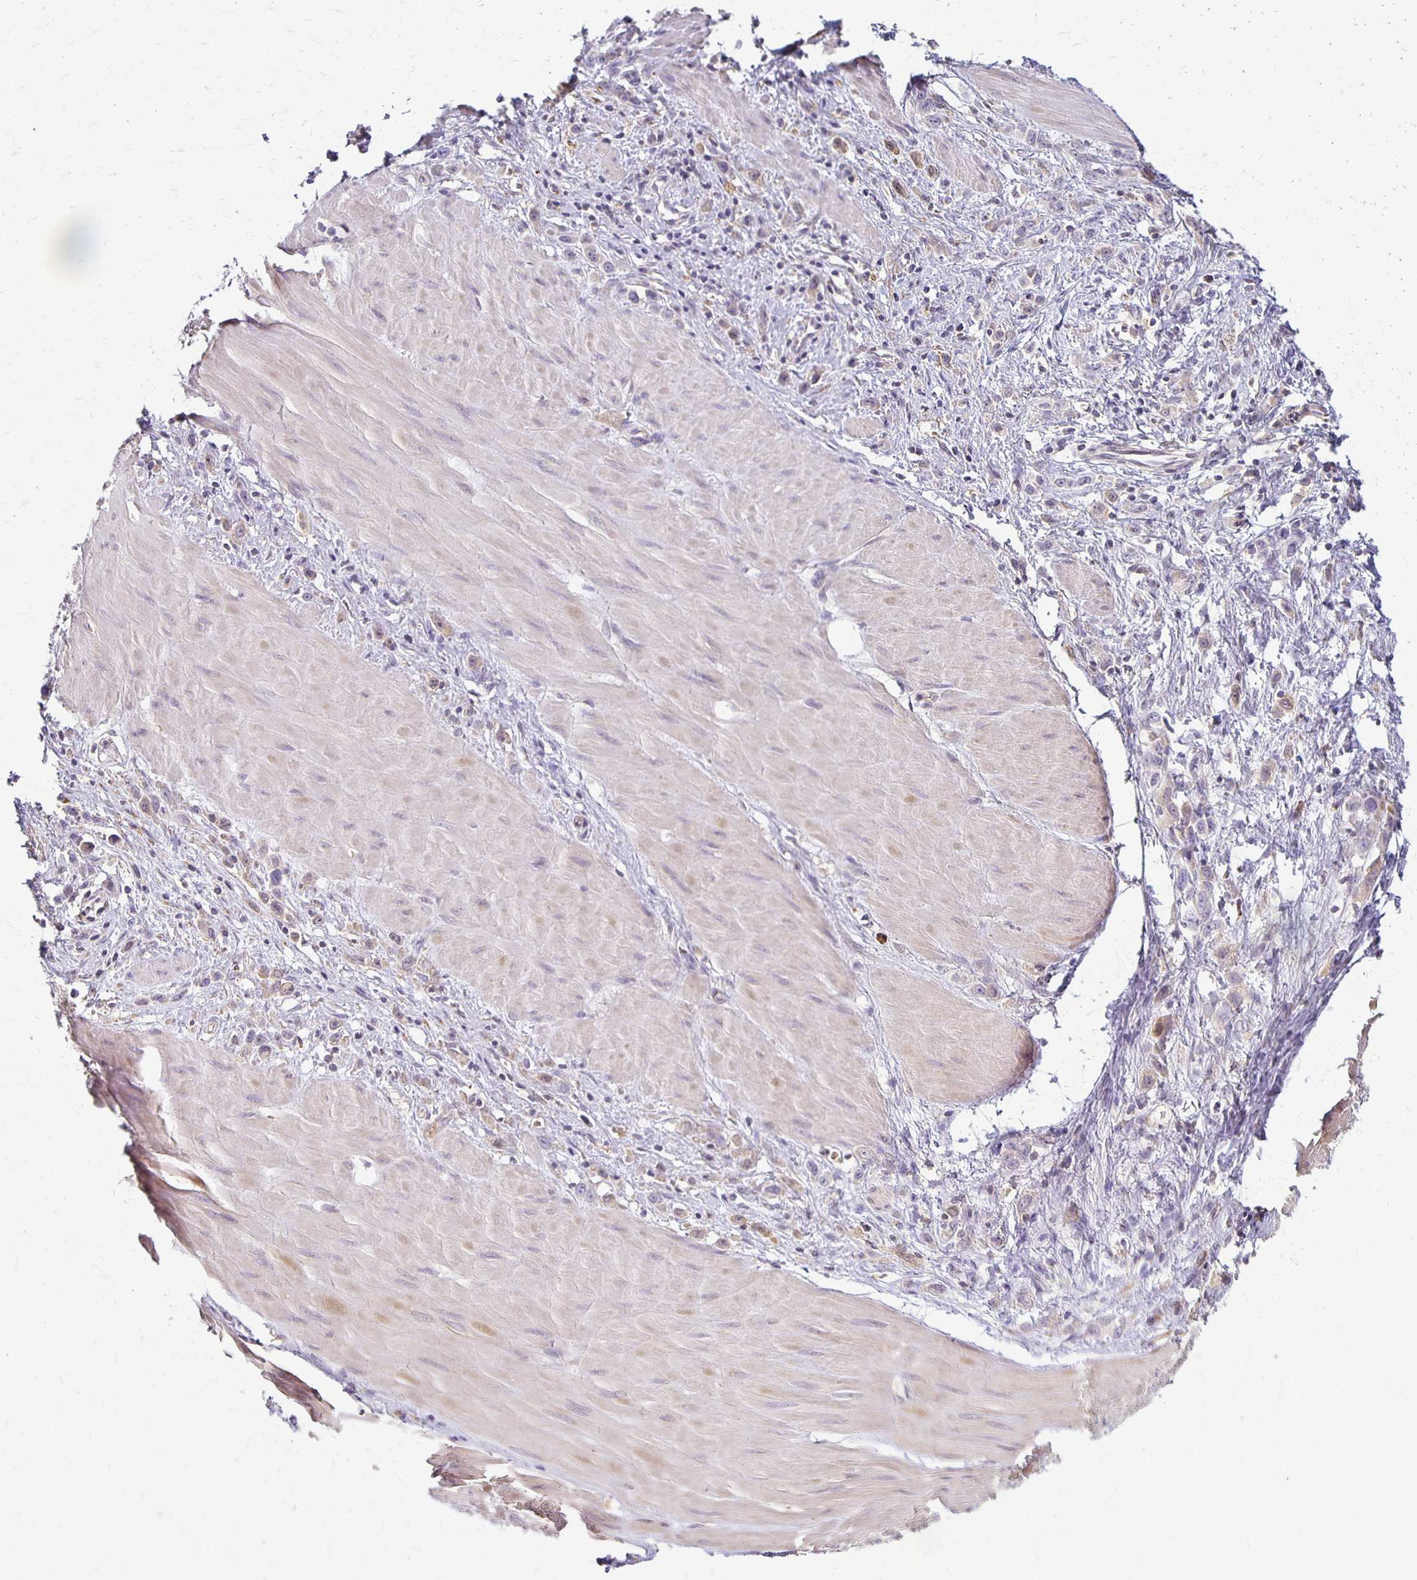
{"staining": {"intensity": "weak", "quantity": "<25%", "location": "cytoplasmic/membranous"}, "tissue": "stomach cancer", "cell_type": "Tumor cells", "image_type": "cancer", "snomed": [{"axis": "morphology", "description": "Adenocarcinoma, NOS"}, {"axis": "topography", "description": "Stomach"}], "caption": "Stomach cancer was stained to show a protein in brown. There is no significant positivity in tumor cells. (DAB IHC, high magnification).", "gene": "GPX4", "patient": {"sex": "male", "age": 47}}